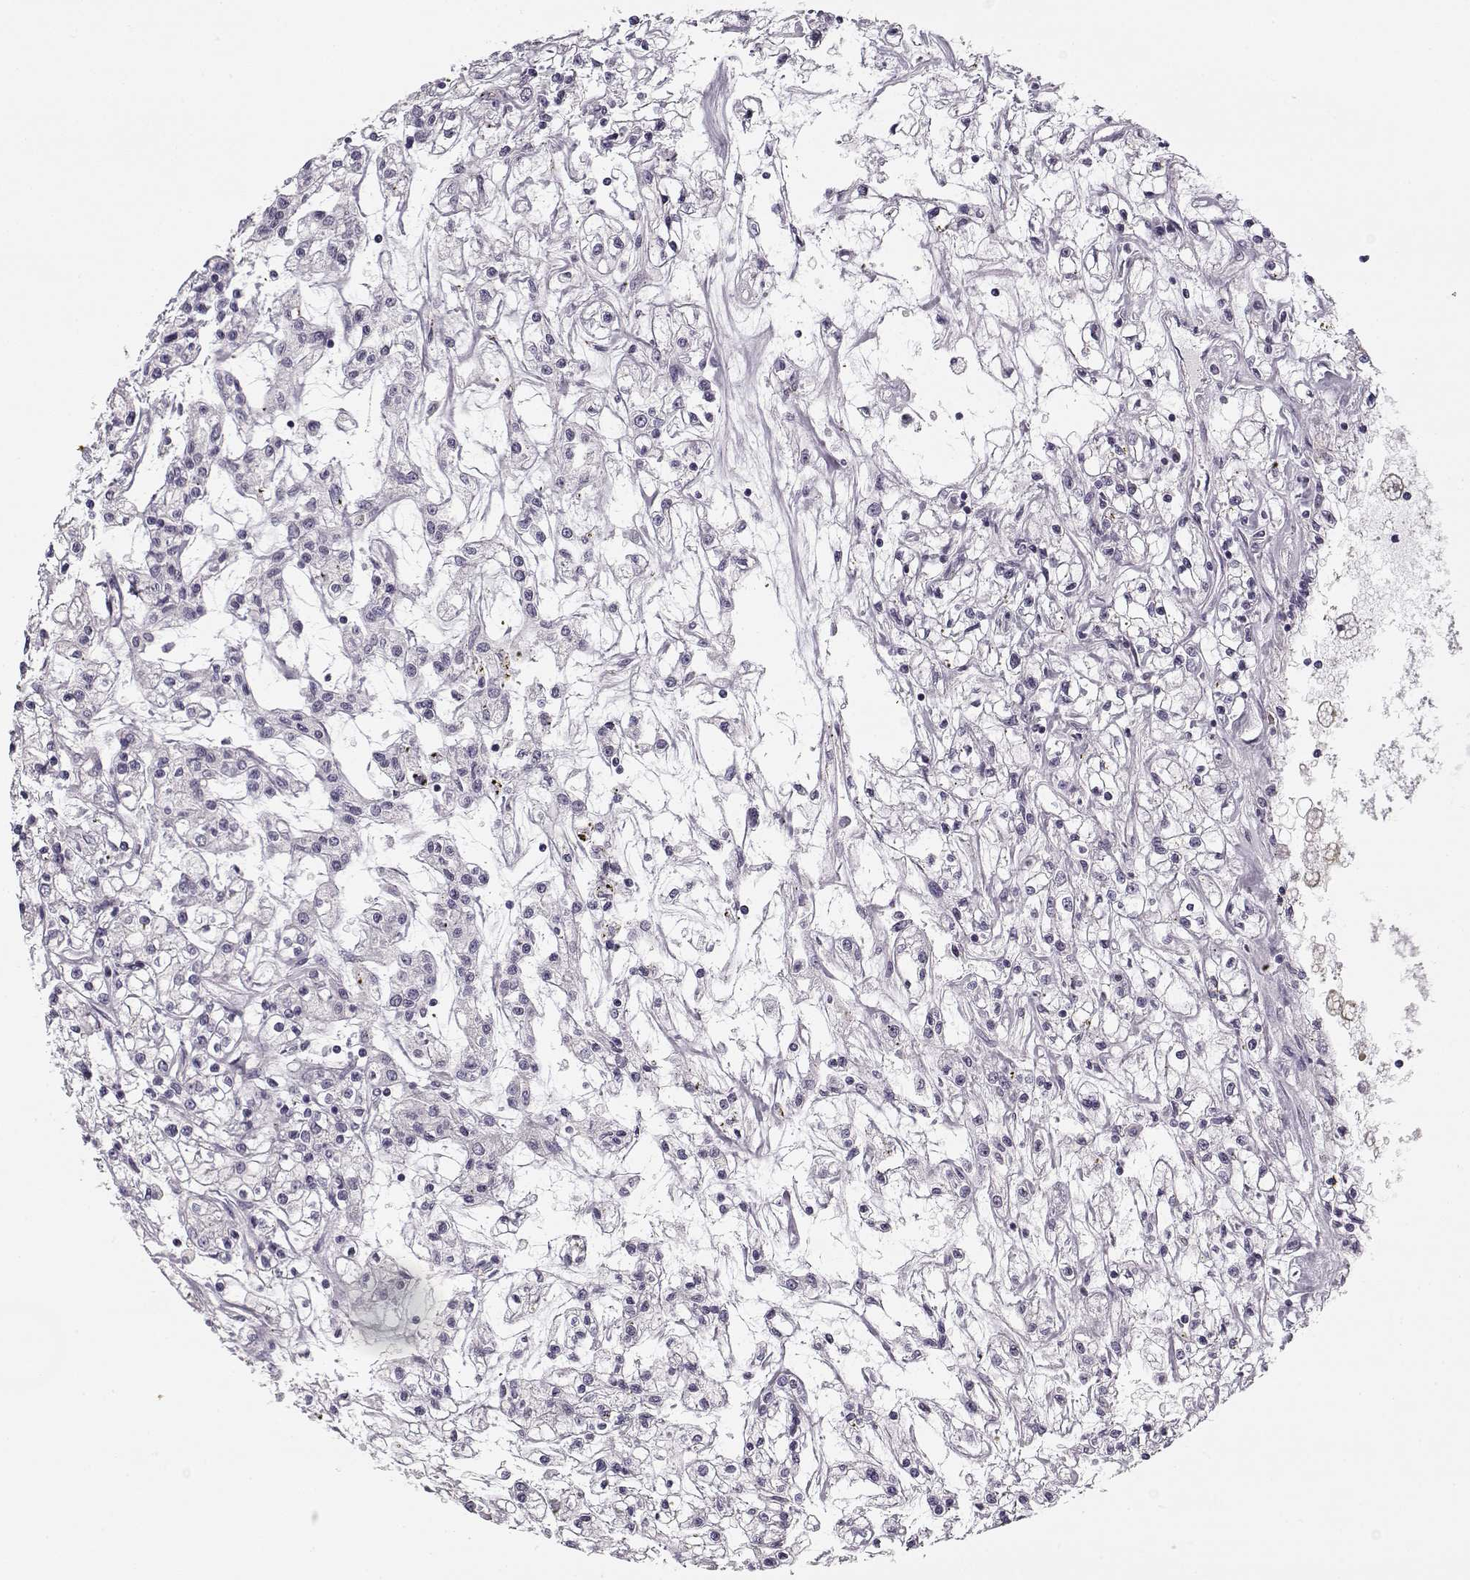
{"staining": {"intensity": "negative", "quantity": "none", "location": "none"}, "tissue": "renal cancer", "cell_type": "Tumor cells", "image_type": "cancer", "snomed": [{"axis": "morphology", "description": "Adenocarcinoma, NOS"}, {"axis": "topography", "description": "Kidney"}], "caption": "IHC histopathology image of neoplastic tissue: renal cancer (adenocarcinoma) stained with DAB reveals no significant protein expression in tumor cells. (DAB (3,3'-diaminobenzidine) immunohistochemistry, high magnification).", "gene": "PNMT", "patient": {"sex": "female", "age": 59}}